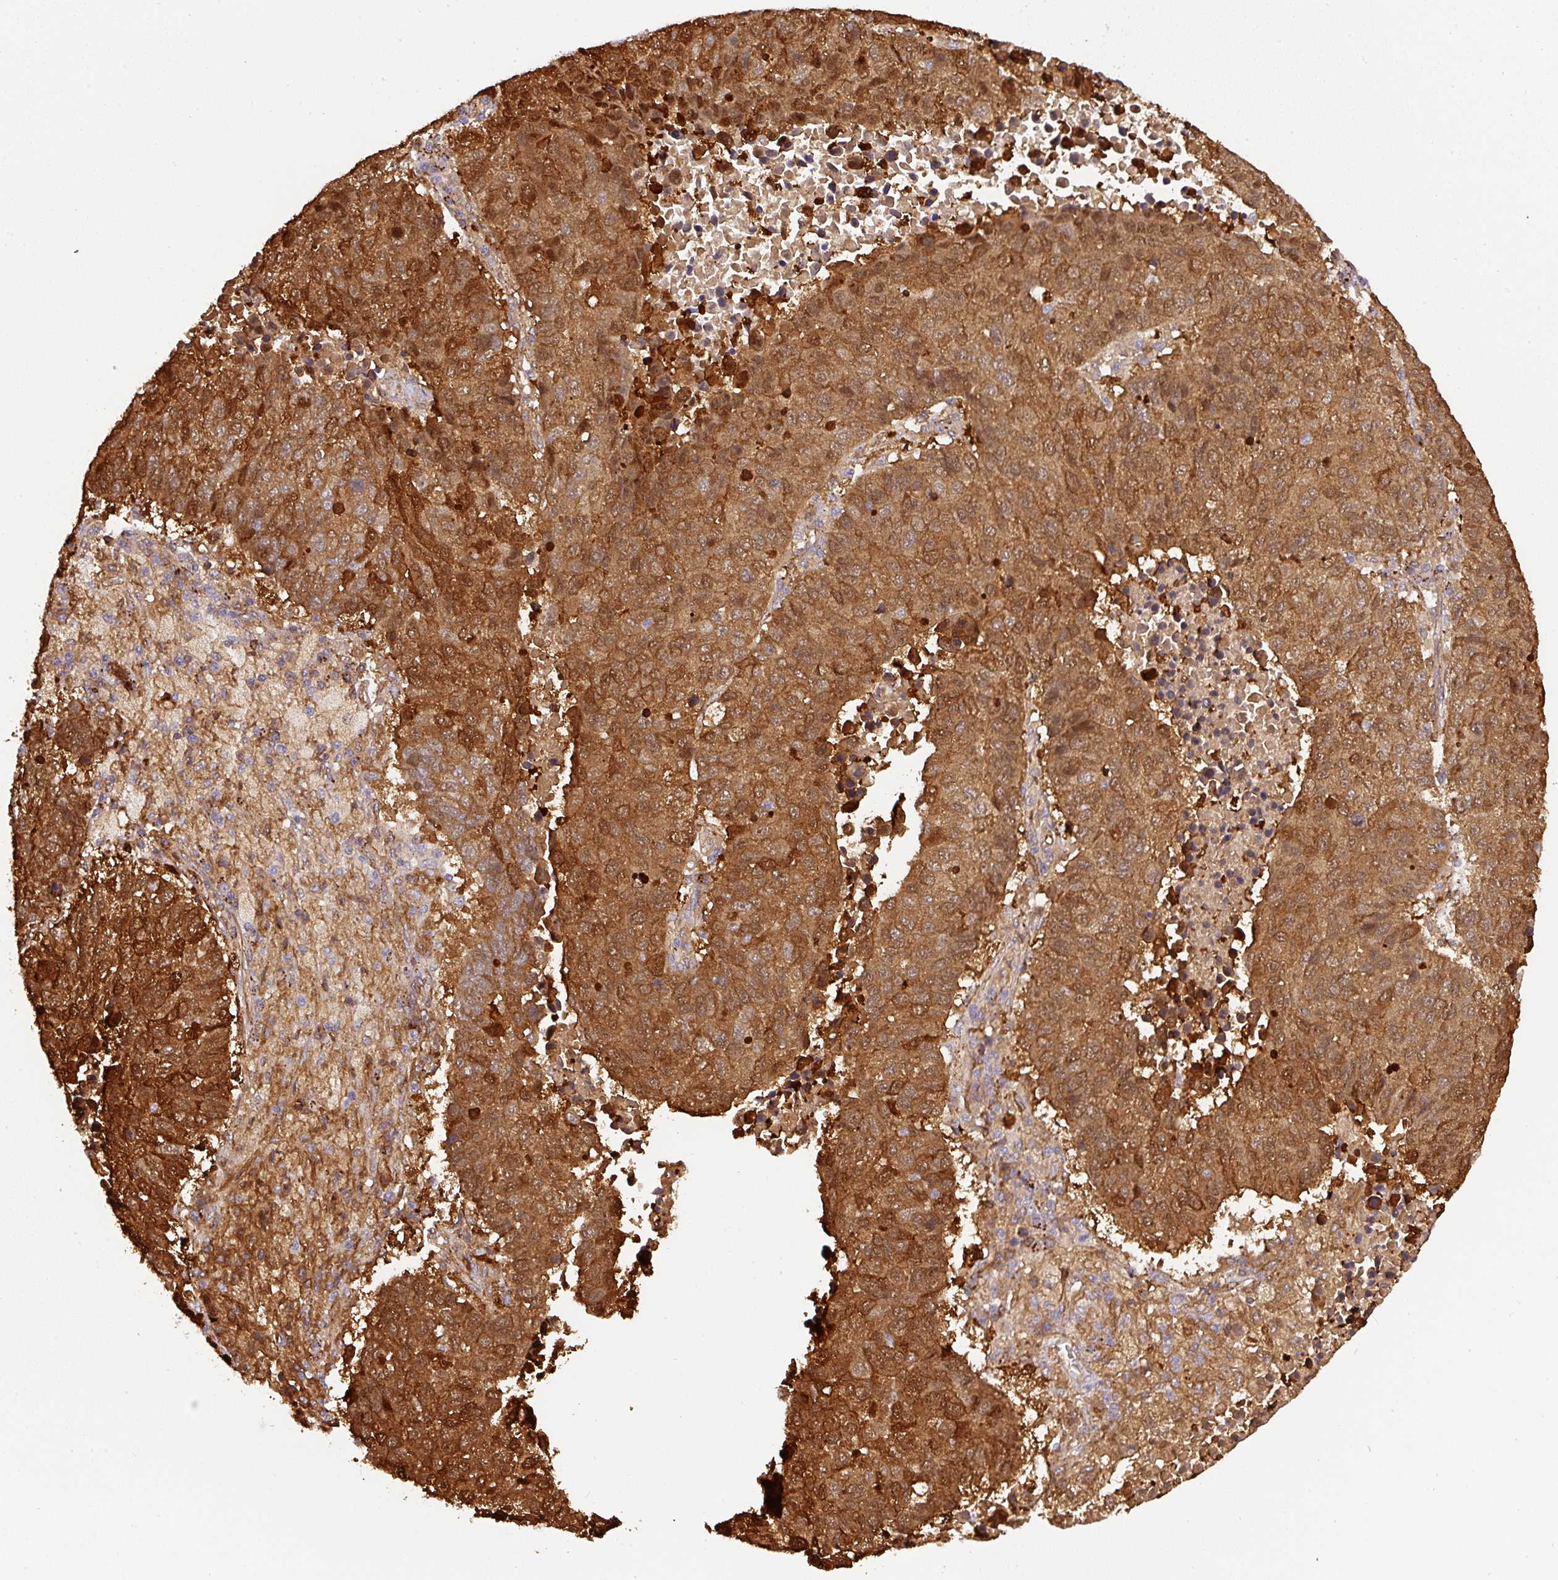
{"staining": {"intensity": "moderate", "quantity": ">75%", "location": "cytoplasmic/membranous,nuclear"}, "tissue": "lung cancer", "cell_type": "Tumor cells", "image_type": "cancer", "snomed": [{"axis": "morphology", "description": "Squamous cell carcinoma, NOS"}, {"axis": "topography", "description": "Lung"}], "caption": "Immunohistochemistry (IHC) of human lung squamous cell carcinoma reveals medium levels of moderate cytoplasmic/membranous and nuclear expression in about >75% of tumor cells.", "gene": "RNF170", "patient": {"sex": "male", "age": 73}}